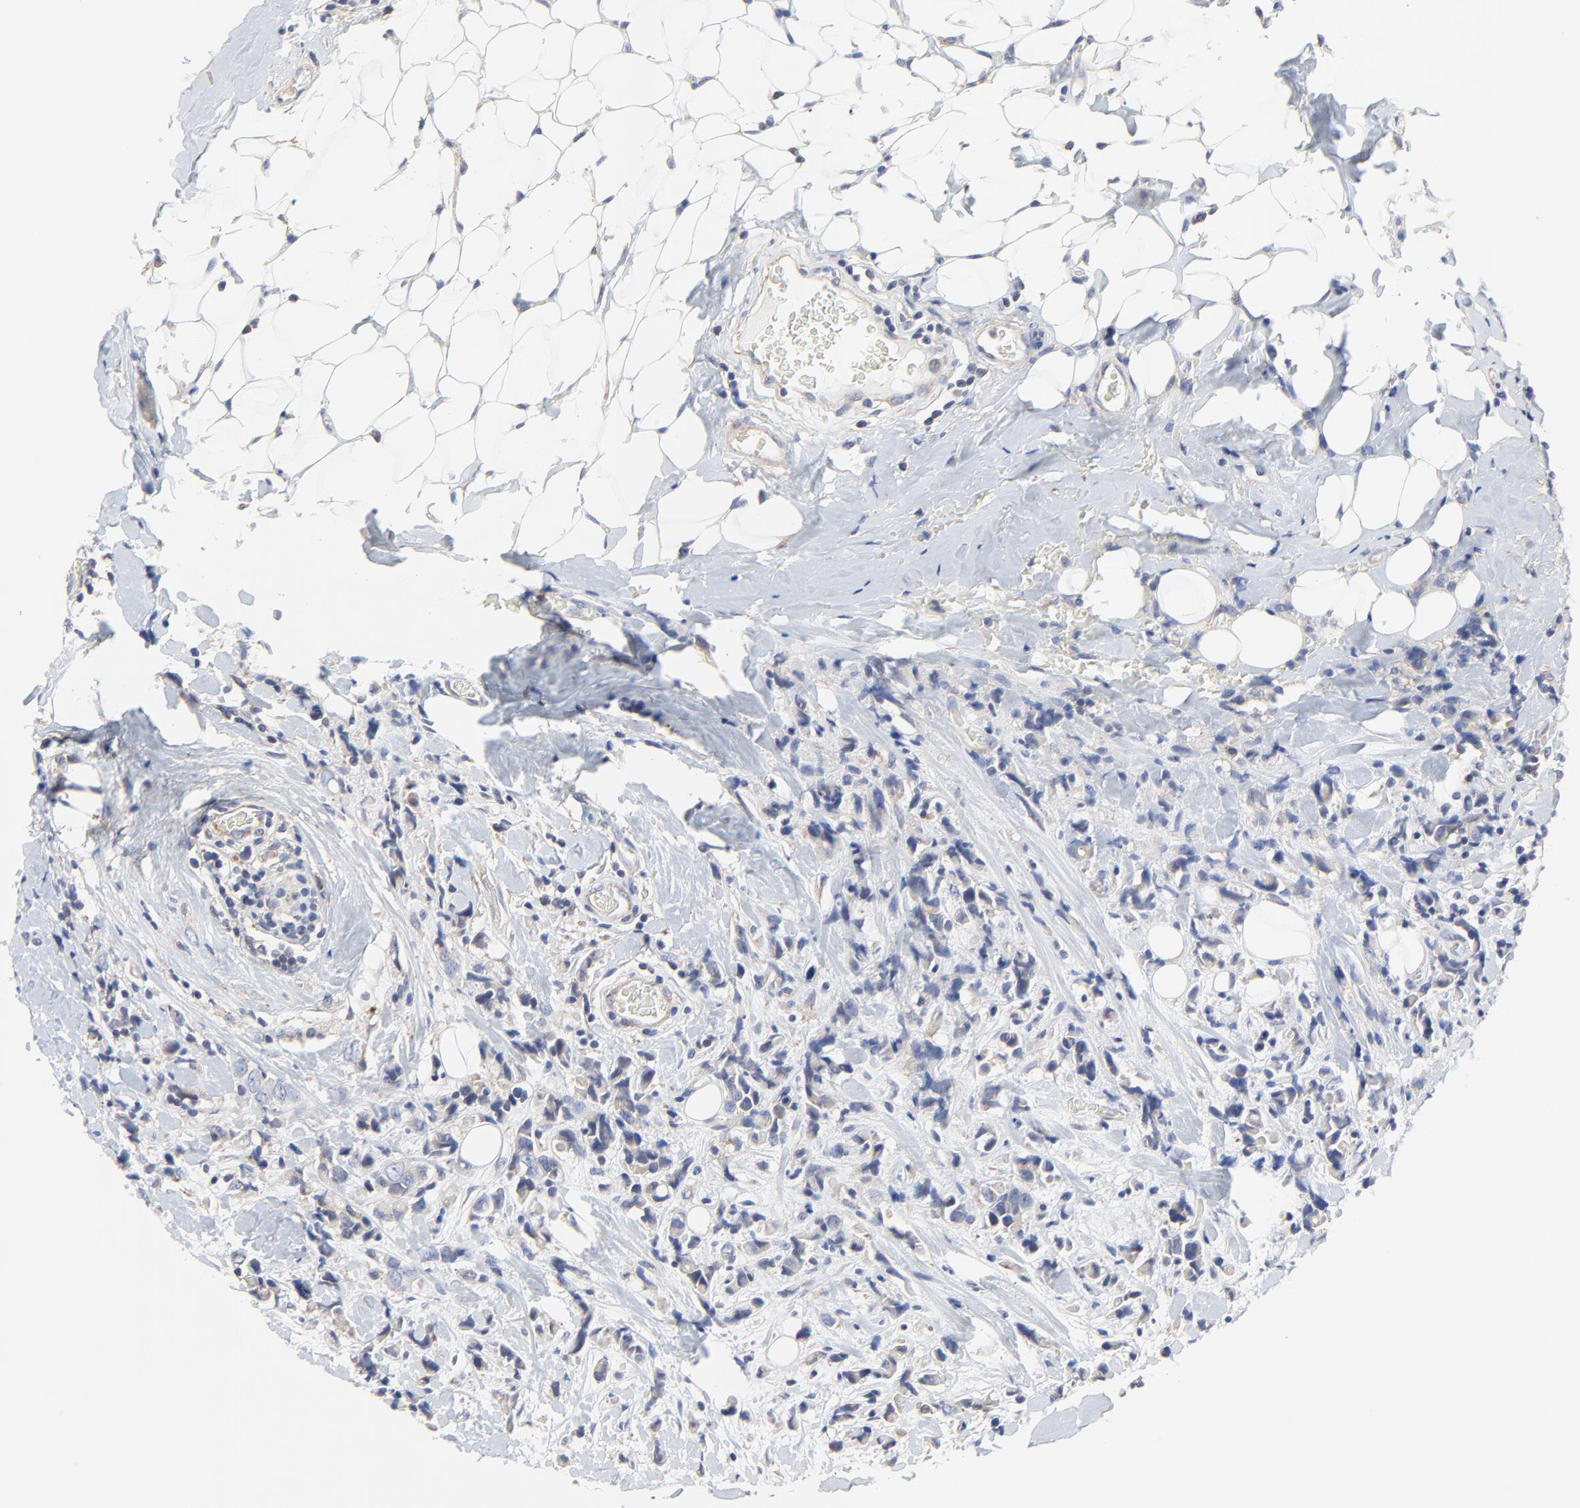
{"staining": {"intensity": "weak", "quantity": "25%-75%", "location": "cytoplasmic/membranous"}, "tissue": "breast cancer", "cell_type": "Tumor cells", "image_type": "cancer", "snomed": [{"axis": "morphology", "description": "Lobular carcinoma"}, {"axis": "topography", "description": "Breast"}], "caption": "IHC micrograph of neoplastic tissue: human breast cancer stained using immunohistochemistry displays low levels of weak protein expression localized specifically in the cytoplasmic/membranous of tumor cells, appearing as a cytoplasmic/membranous brown color.", "gene": "NXF3", "patient": {"sex": "female", "age": 57}}